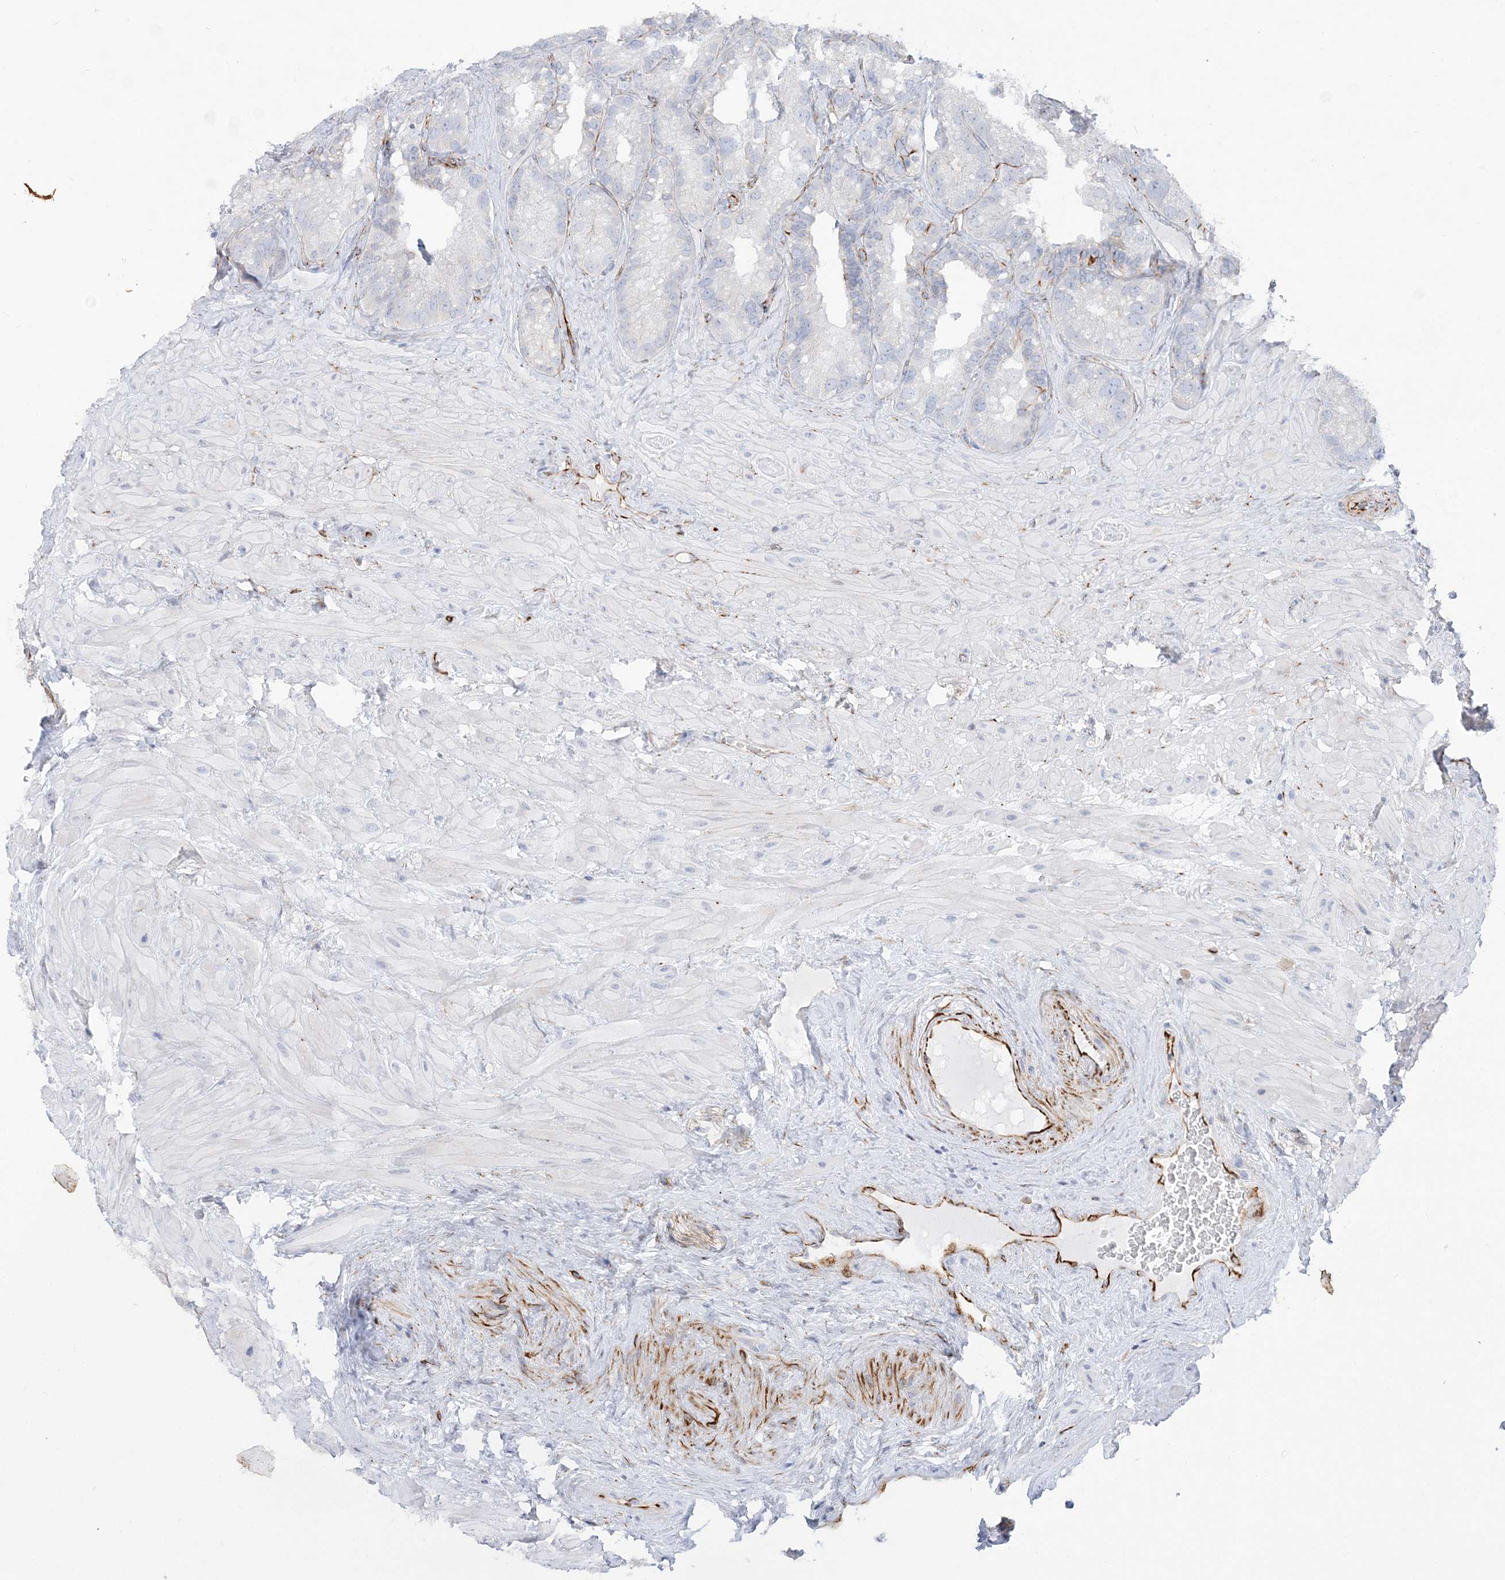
{"staining": {"intensity": "negative", "quantity": "none", "location": "none"}, "tissue": "seminal vesicle", "cell_type": "Glandular cells", "image_type": "normal", "snomed": [{"axis": "morphology", "description": "Normal tissue, NOS"}, {"axis": "topography", "description": "Prostate"}, {"axis": "topography", "description": "Seminal veicle"}], "caption": "Protein analysis of normal seminal vesicle demonstrates no significant positivity in glandular cells. (Brightfield microscopy of DAB (3,3'-diaminobenzidine) immunohistochemistry at high magnification).", "gene": "PPIL6", "patient": {"sex": "male", "age": 68}}